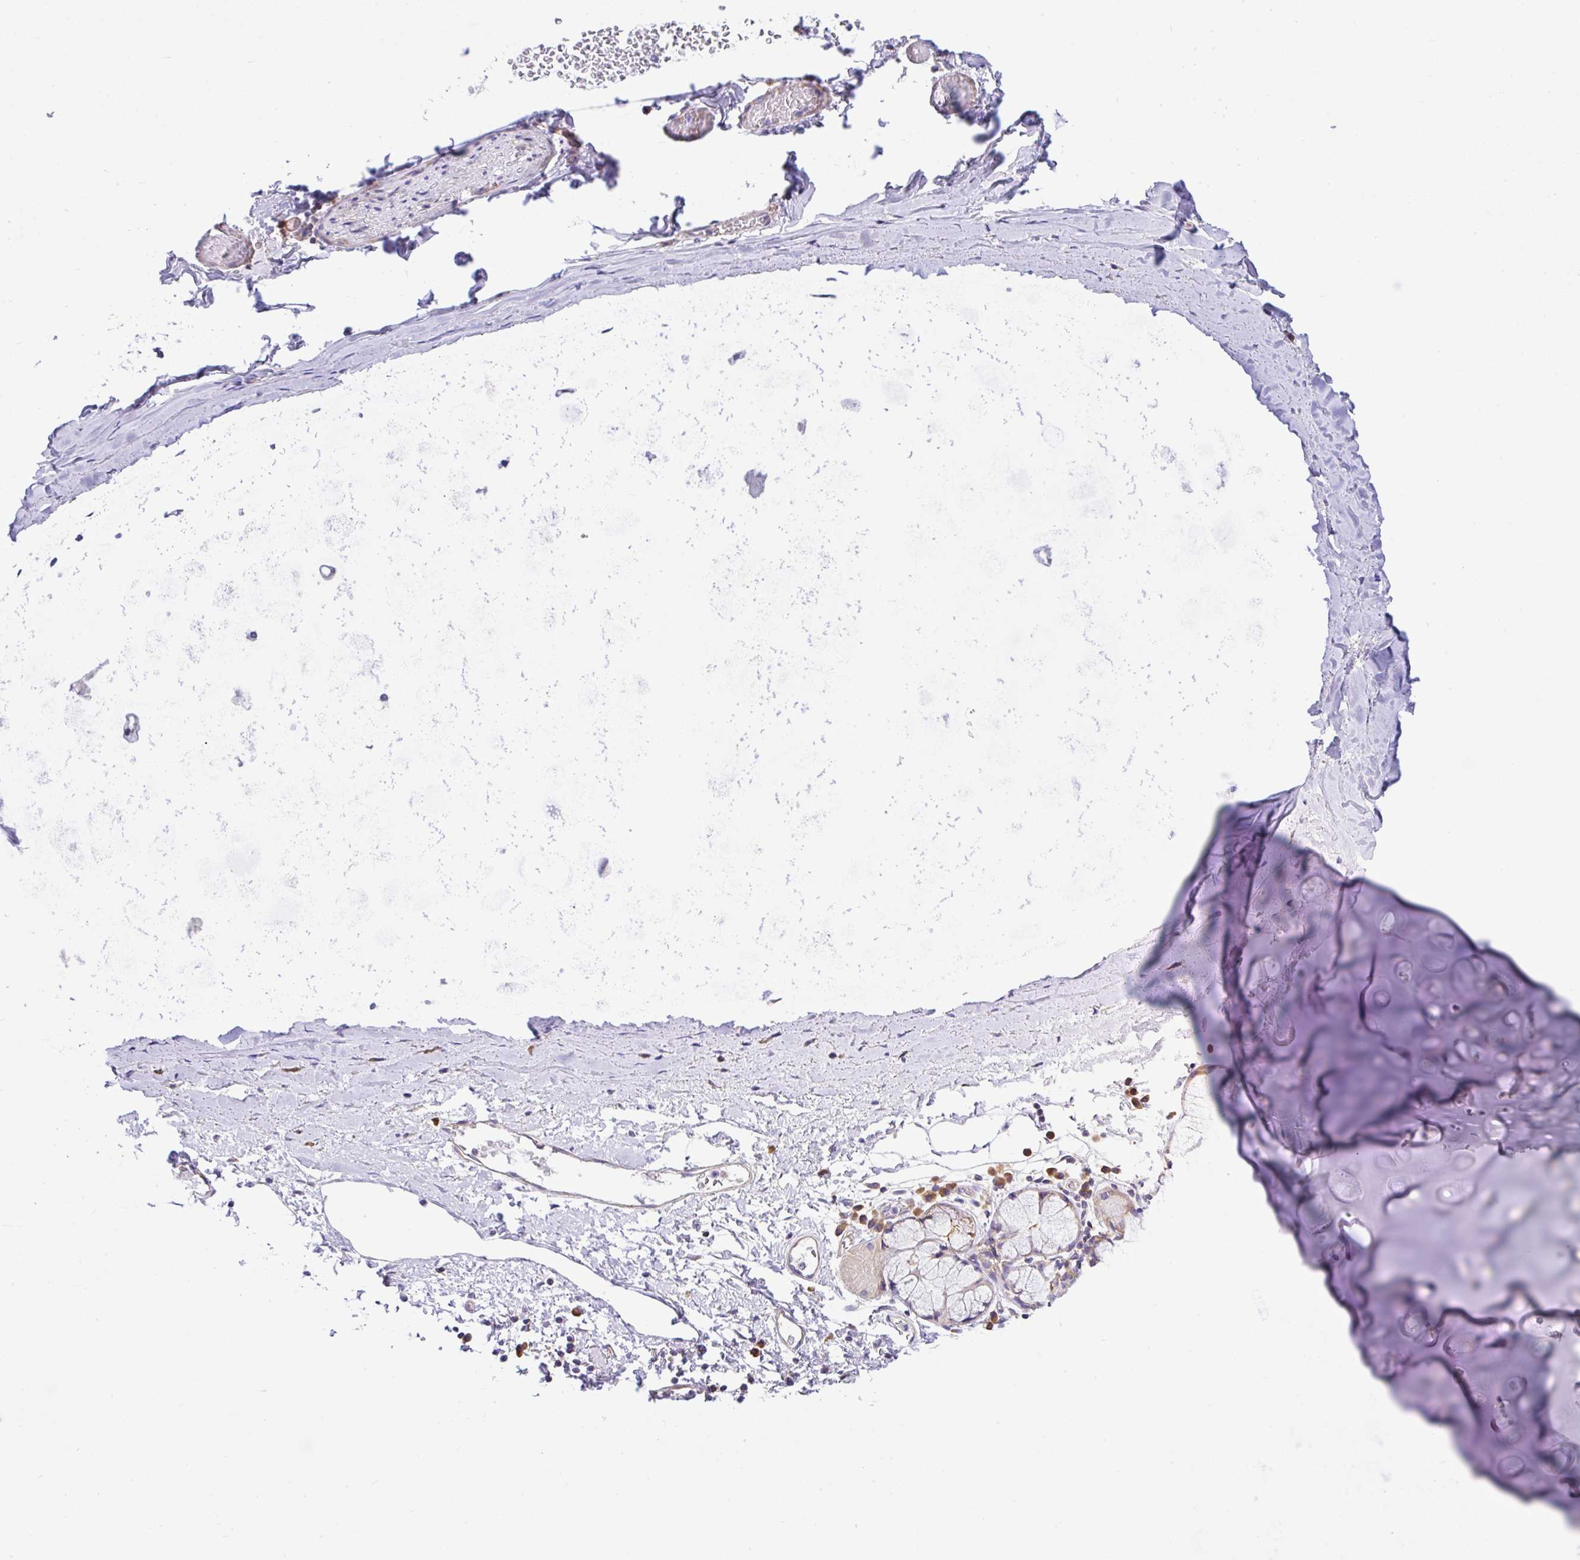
{"staining": {"intensity": "negative", "quantity": "none", "location": "none"}, "tissue": "adipose tissue", "cell_type": "Adipocytes", "image_type": "normal", "snomed": [{"axis": "morphology", "description": "Normal tissue, NOS"}, {"axis": "morphology", "description": "Degeneration, NOS"}, {"axis": "topography", "description": "Cartilage tissue"}, {"axis": "topography", "description": "Lung"}], "caption": "This image is of benign adipose tissue stained with immunohistochemistry (IHC) to label a protein in brown with the nuclei are counter-stained blue. There is no staining in adipocytes. (DAB immunohistochemistry with hematoxylin counter stain).", "gene": "GFPT2", "patient": {"sex": "female", "age": 61}}